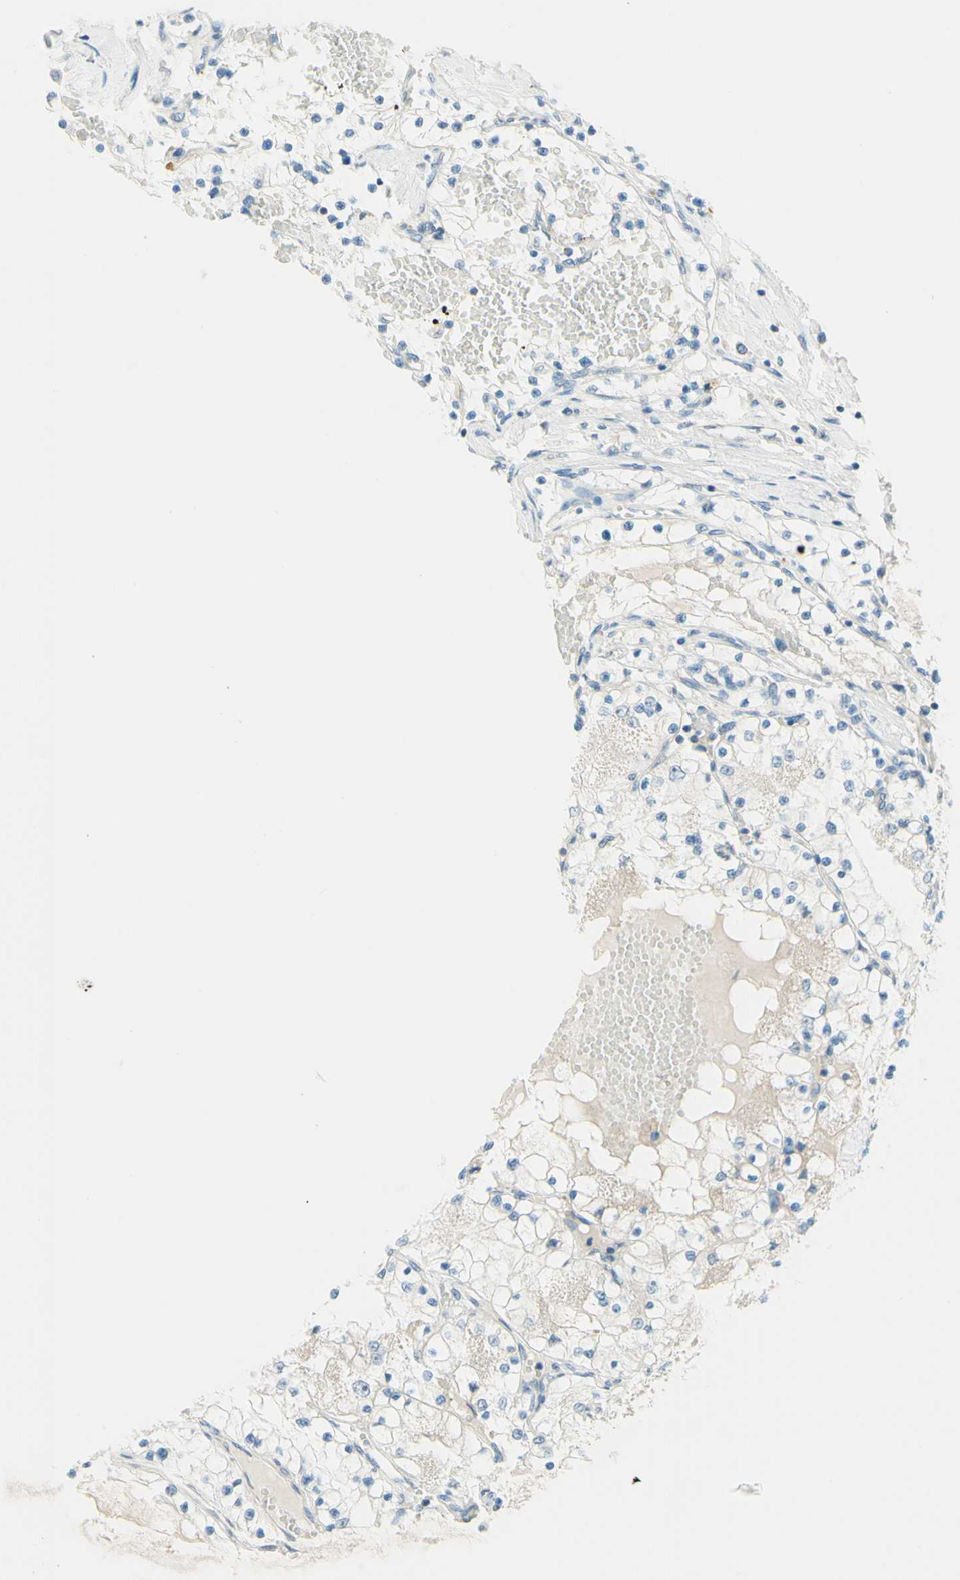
{"staining": {"intensity": "negative", "quantity": "none", "location": "none"}, "tissue": "renal cancer", "cell_type": "Tumor cells", "image_type": "cancer", "snomed": [{"axis": "morphology", "description": "Adenocarcinoma, NOS"}, {"axis": "topography", "description": "Kidney"}], "caption": "An image of renal cancer (adenocarcinoma) stained for a protein shows no brown staining in tumor cells. (DAB (3,3'-diaminobenzidine) IHC with hematoxylin counter stain).", "gene": "JPH1", "patient": {"sex": "male", "age": 68}}